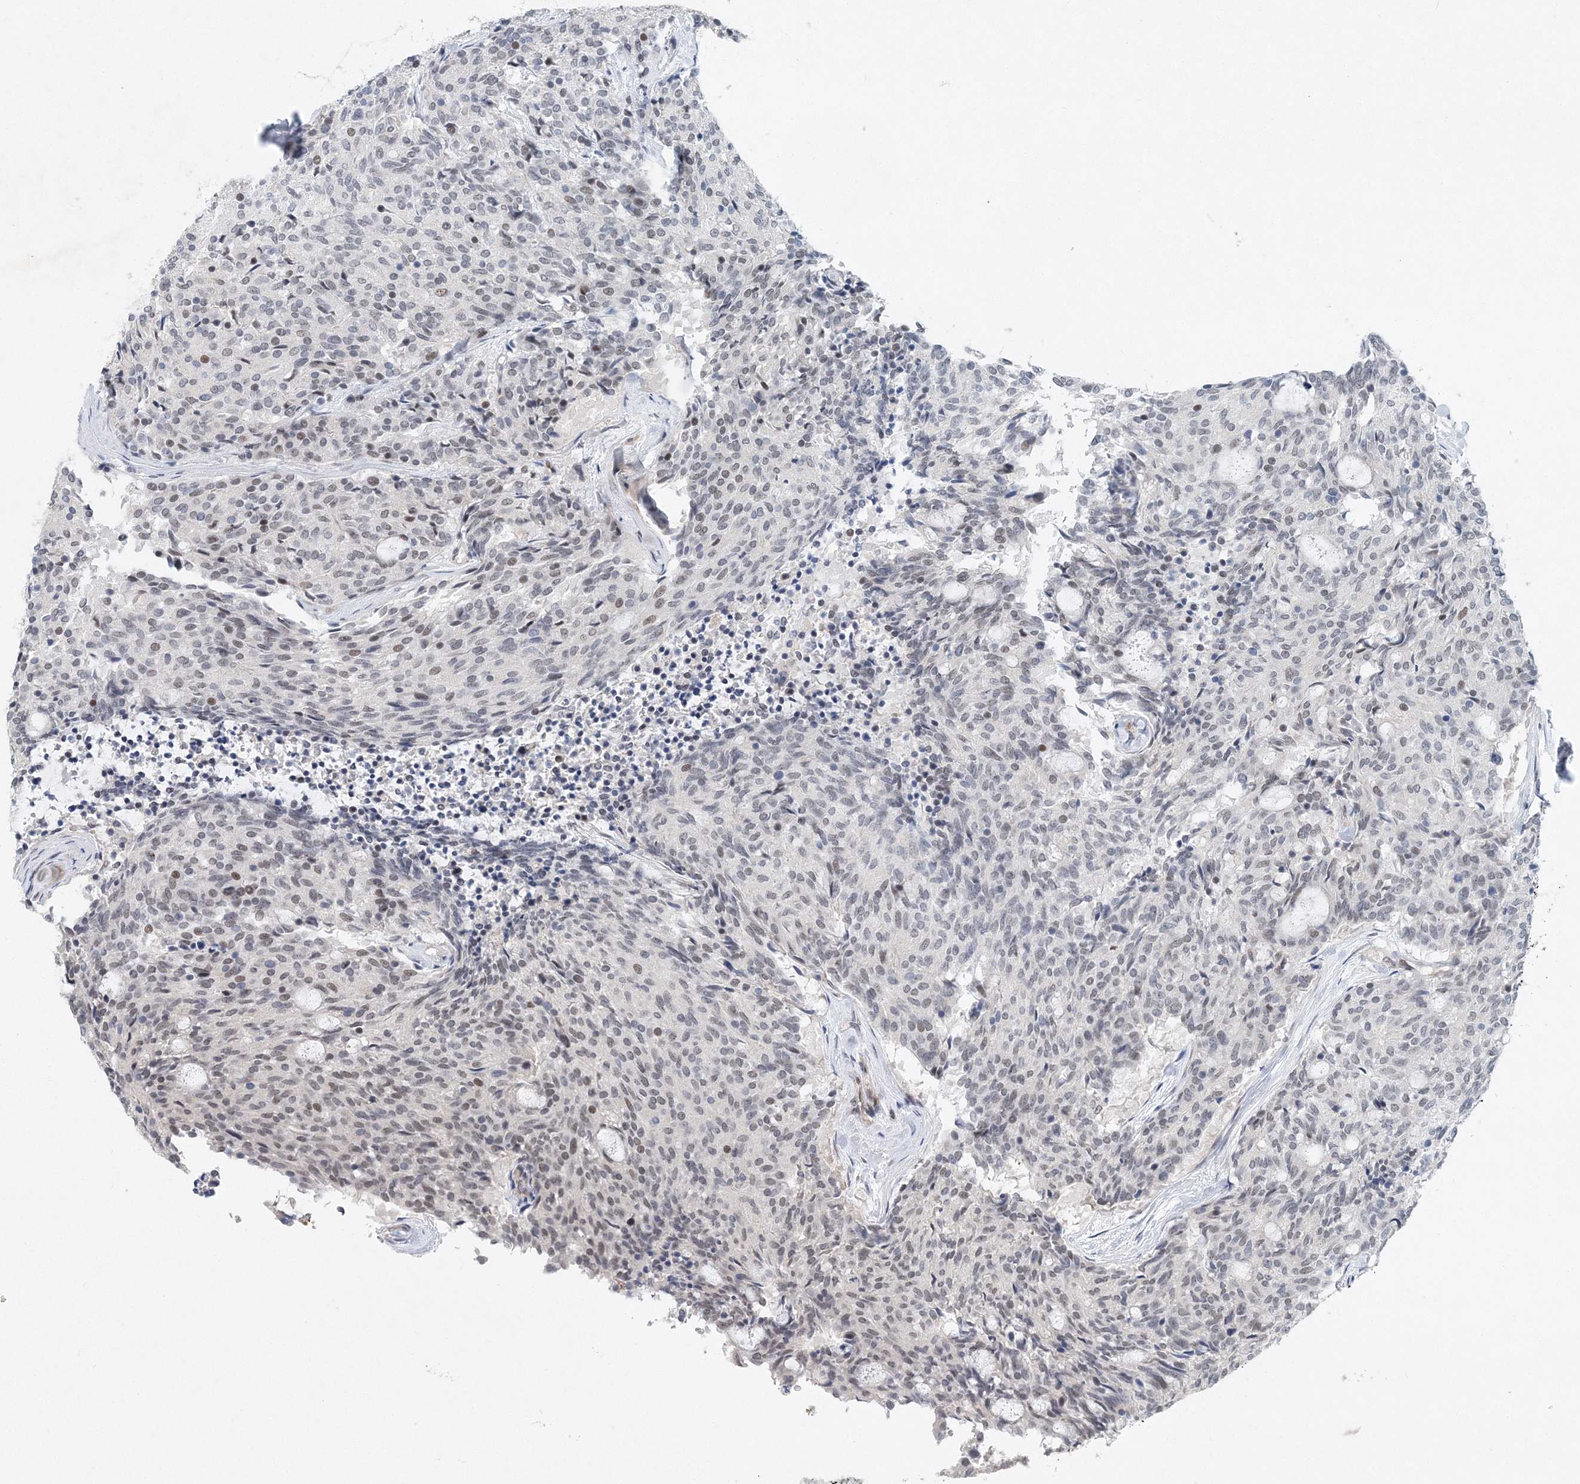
{"staining": {"intensity": "weak", "quantity": "<25%", "location": "nuclear"}, "tissue": "carcinoid", "cell_type": "Tumor cells", "image_type": "cancer", "snomed": [{"axis": "morphology", "description": "Carcinoid, malignant, NOS"}, {"axis": "topography", "description": "Pancreas"}], "caption": "The immunohistochemistry (IHC) histopathology image has no significant expression in tumor cells of carcinoid tissue.", "gene": "UIMC1", "patient": {"sex": "female", "age": 54}}